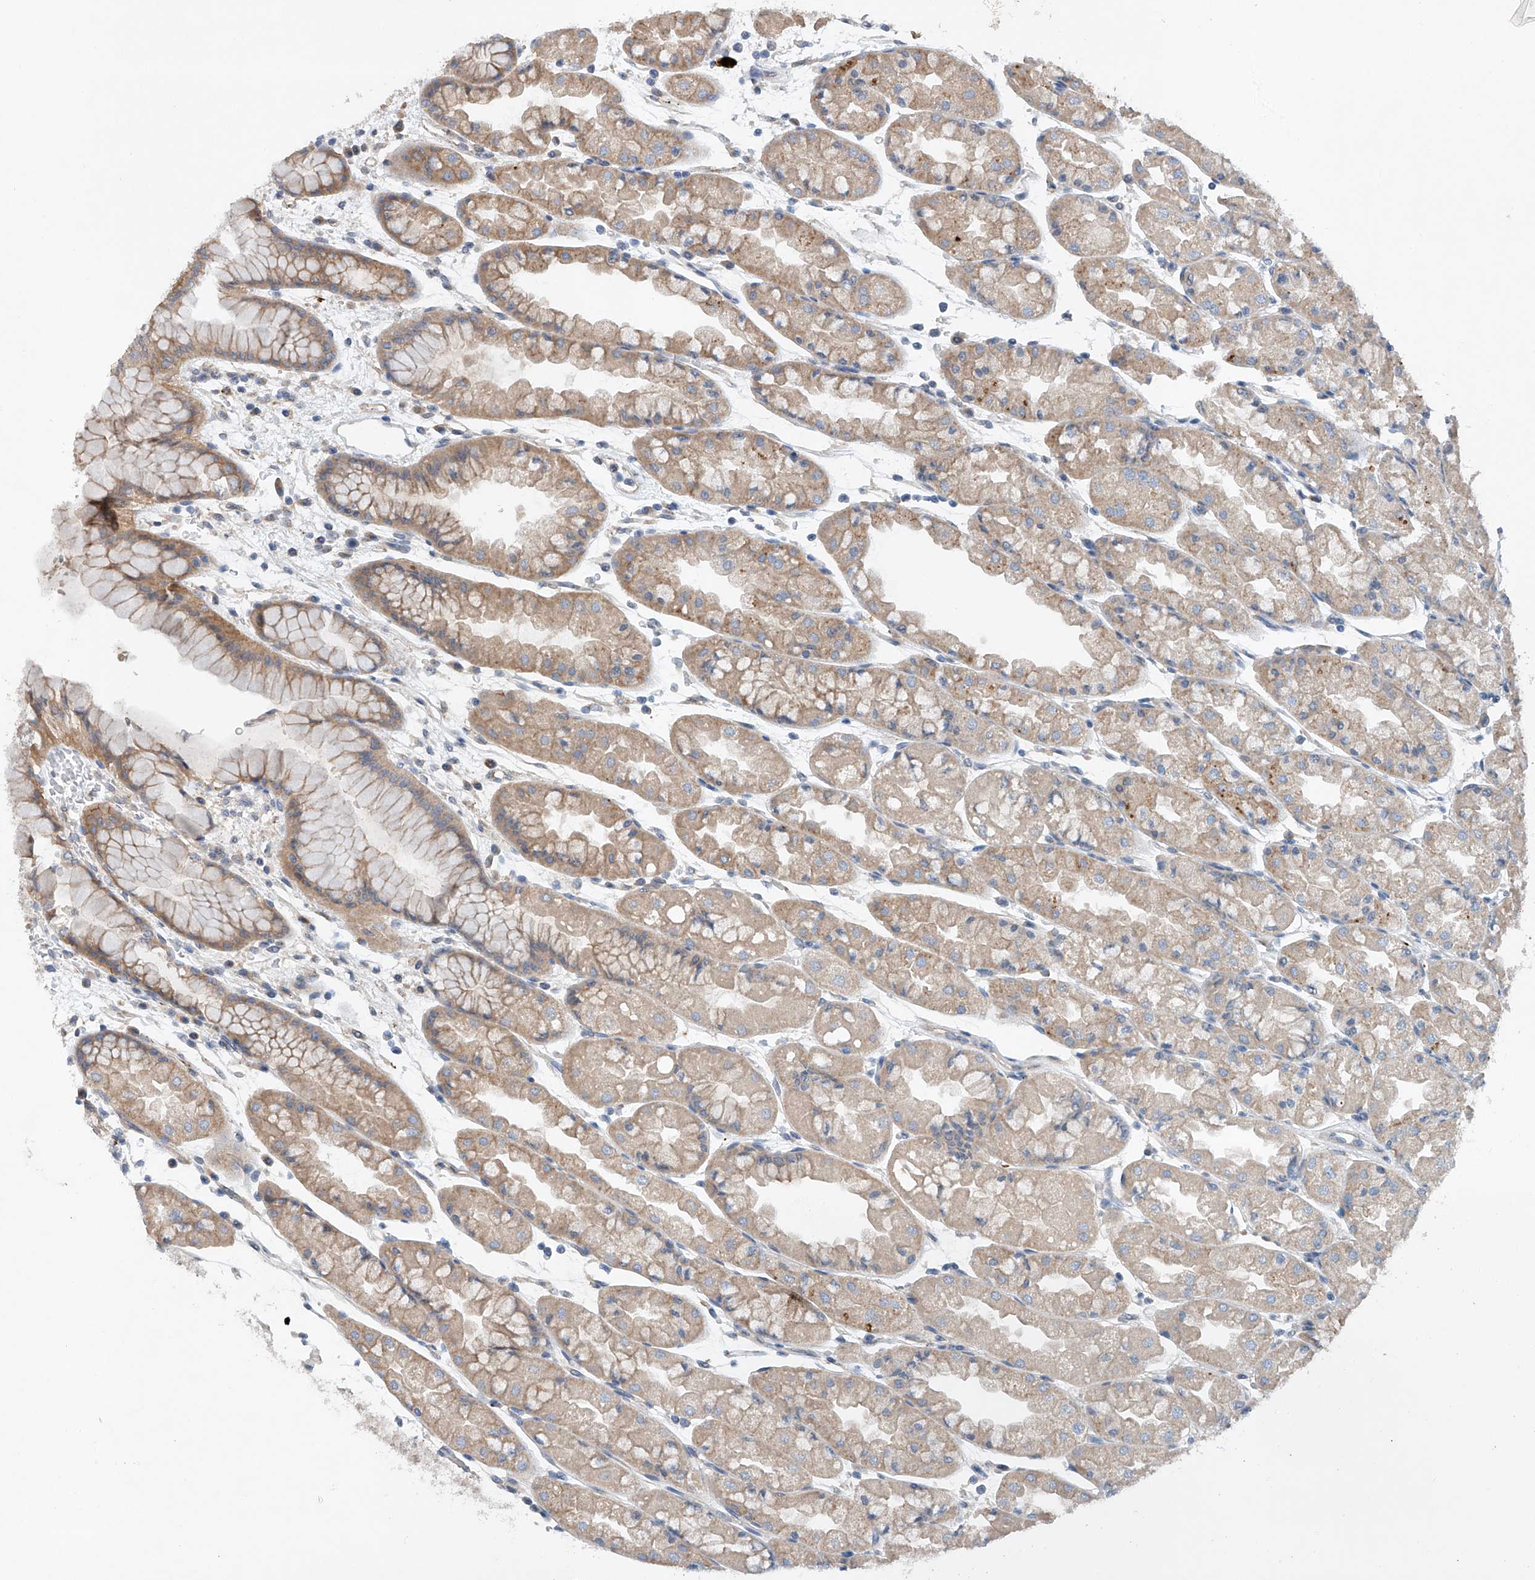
{"staining": {"intensity": "moderate", "quantity": ">75%", "location": "cytoplasmic/membranous"}, "tissue": "stomach", "cell_type": "Glandular cells", "image_type": "normal", "snomed": [{"axis": "morphology", "description": "Normal tissue, NOS"}, {"axis": "topography", "description": "Stomach, upper"}], "caption": "Brown immunohistochemical staining in benign human stomach reveals moderate cytoplasmic/membranous positivity in about >75% of glandular cells. (Brightfield microscopy of DAB IHC at high magnification).", "gene": "CEP85L", "patient": {"sex": "male", "age": 47}}